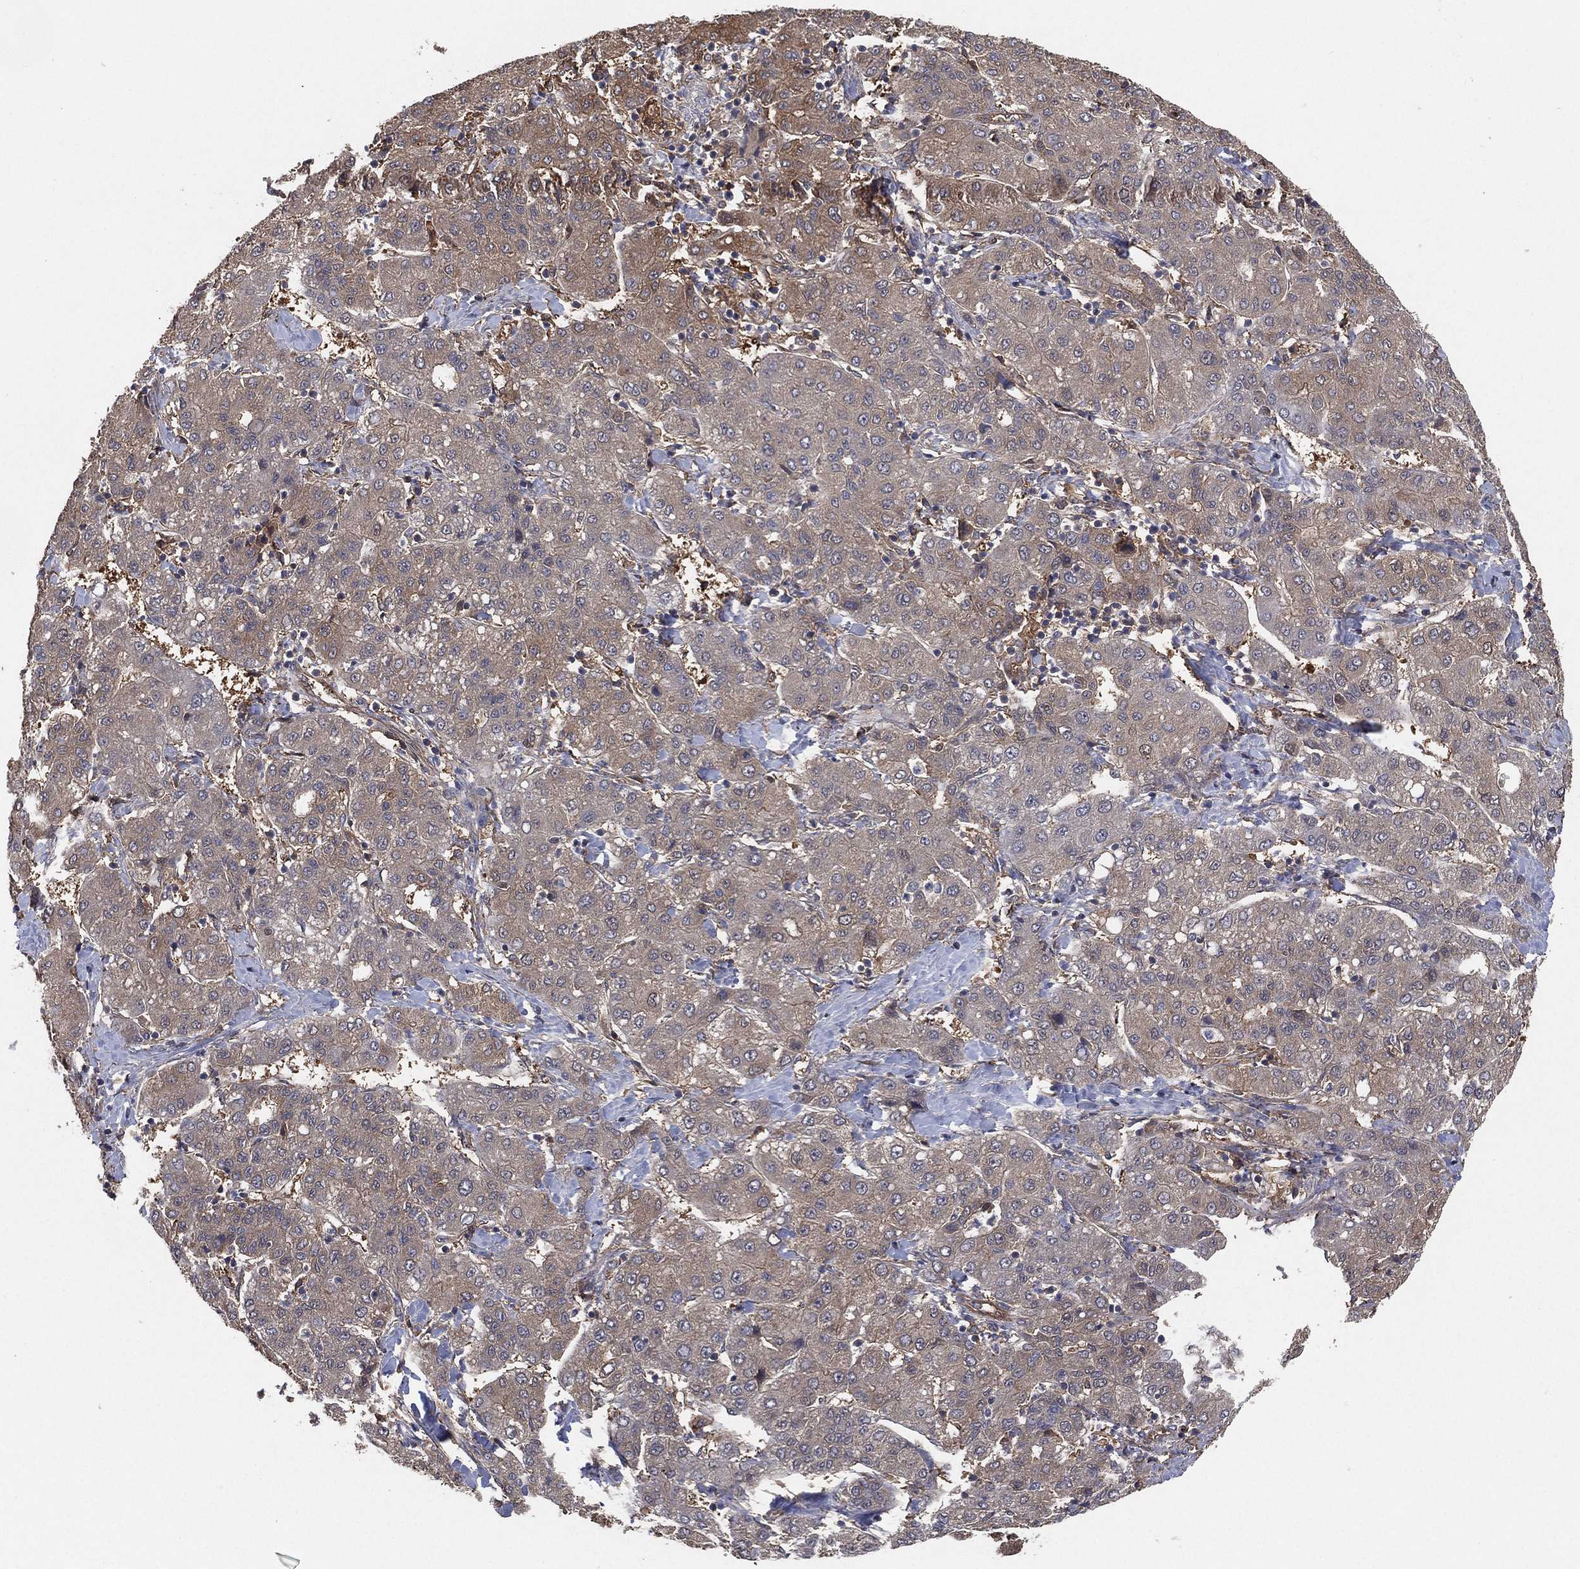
{"staining": {"intensity": "moderate", "quantity": "25%-75%", "location": "cytoplasmic/membranous"}, "tissue": "liver cancer", "cell_type": "Tumor cells", "image_type": "cancer", "snomed": [{"axis": "morphology", "description": "Carcinoma, Hepatocellular, NOS"}, {"axis": "topography", "description": "Liver"}], "caption": "IHC image of neoplastic tissue: human liver hepatocellular carcinoma stained using immunohistochemistry (IHC) shows medium levels of moderate protein expression localized specifically in the cytoplasmic/membranous of tumor cells, appearing as a cytoplasmic/membranous brown color.", "gene": "PSMG4", "patient": {"sex": "male", "age": 65}}